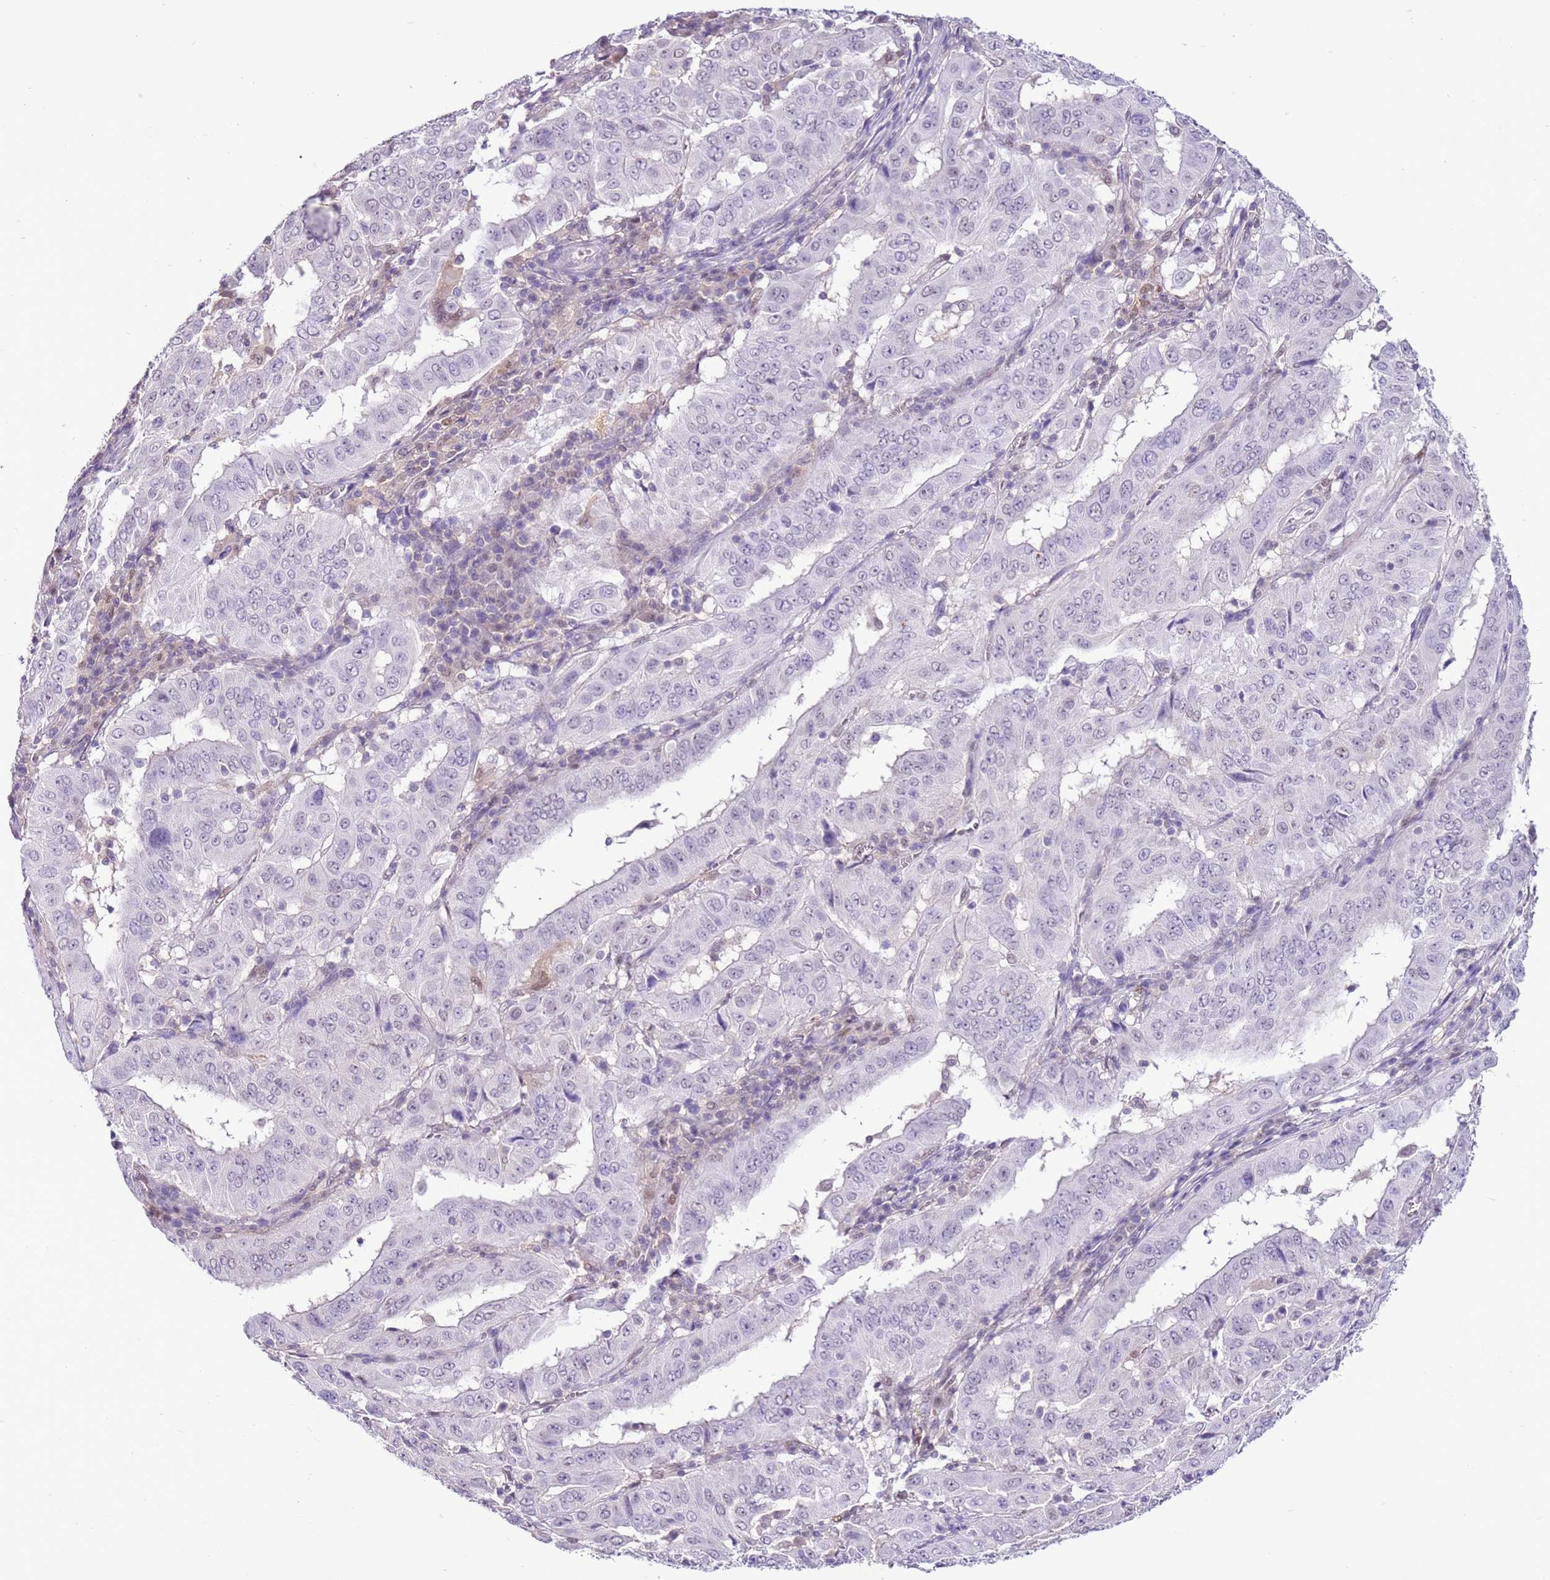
{"staining": {"intensity": "negative", "quantity": "none", "location": "none"}, "tissue": "pancreatic cancer", "cell_type": "Tumor cells", "image_type": "cancer", "snomed": [{"axis": "morphology", "description": "Adenocarcinoma, NOS"}, {"axis": "topography", "description": "Pancreas"}], "caption": "Pancreatic cancer was stained to show a protein in brown. There is no significant staining in tumor cells.", "gene": "DDI2", "patient": {"sex": "male", "age": 63}}